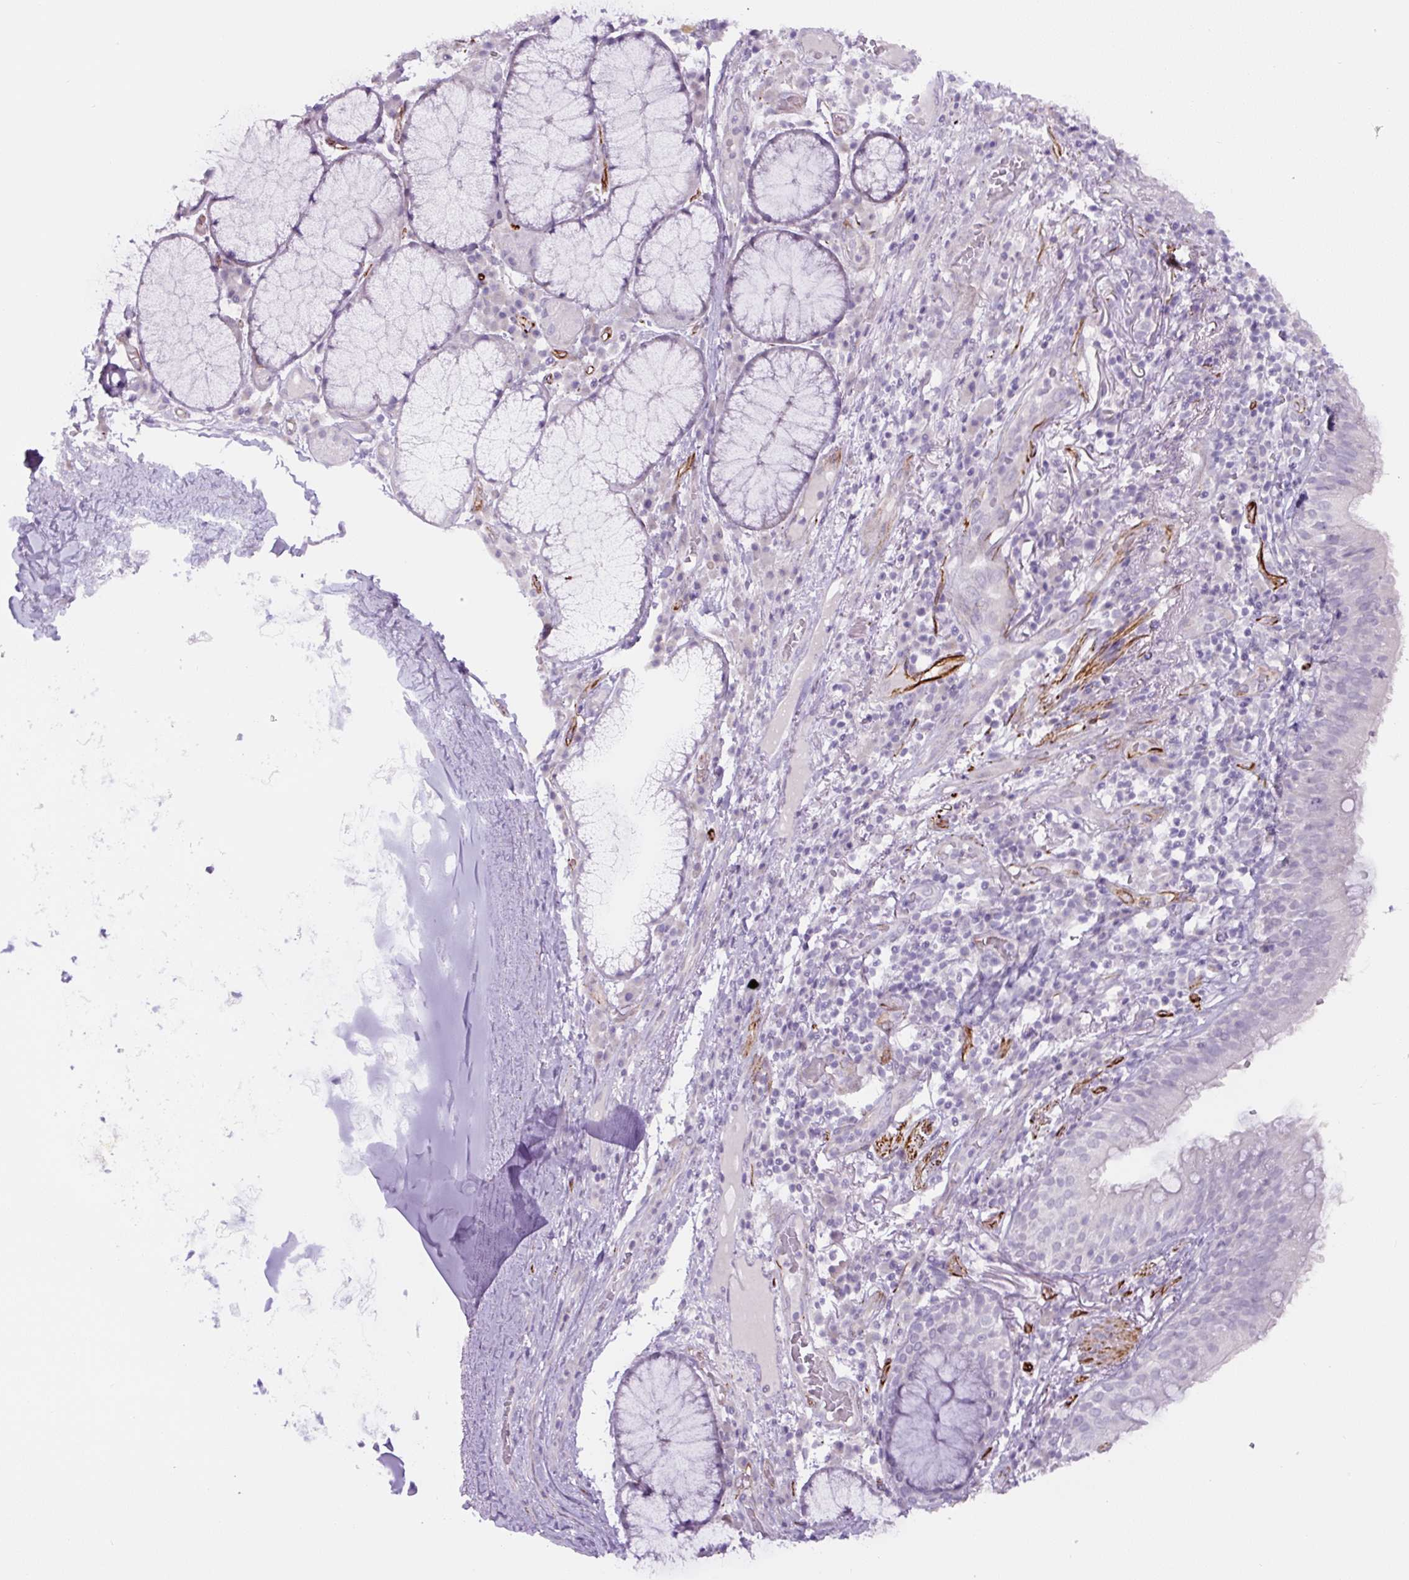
{"staining": {"intensity": "negative", "quantity": "none", "location": "none"}, "tissue": "bronchus", "cell_type": "Respiratory epithelial cells", "image_type": "normal", "snomed": [{"axis": "morphology", "description": "Normal tissue, NOS"}, {"axis": "topography", "description": "Cartilage tissue"}, {"axis": "topography", "description": "Bronchus"}], "caption": "DAB immunohistochemical staining of benign bronchus shows no significant expression in respiratory epithelial cells.", "gene": "NES", "patient": {"sex": "male", "age": 56}}